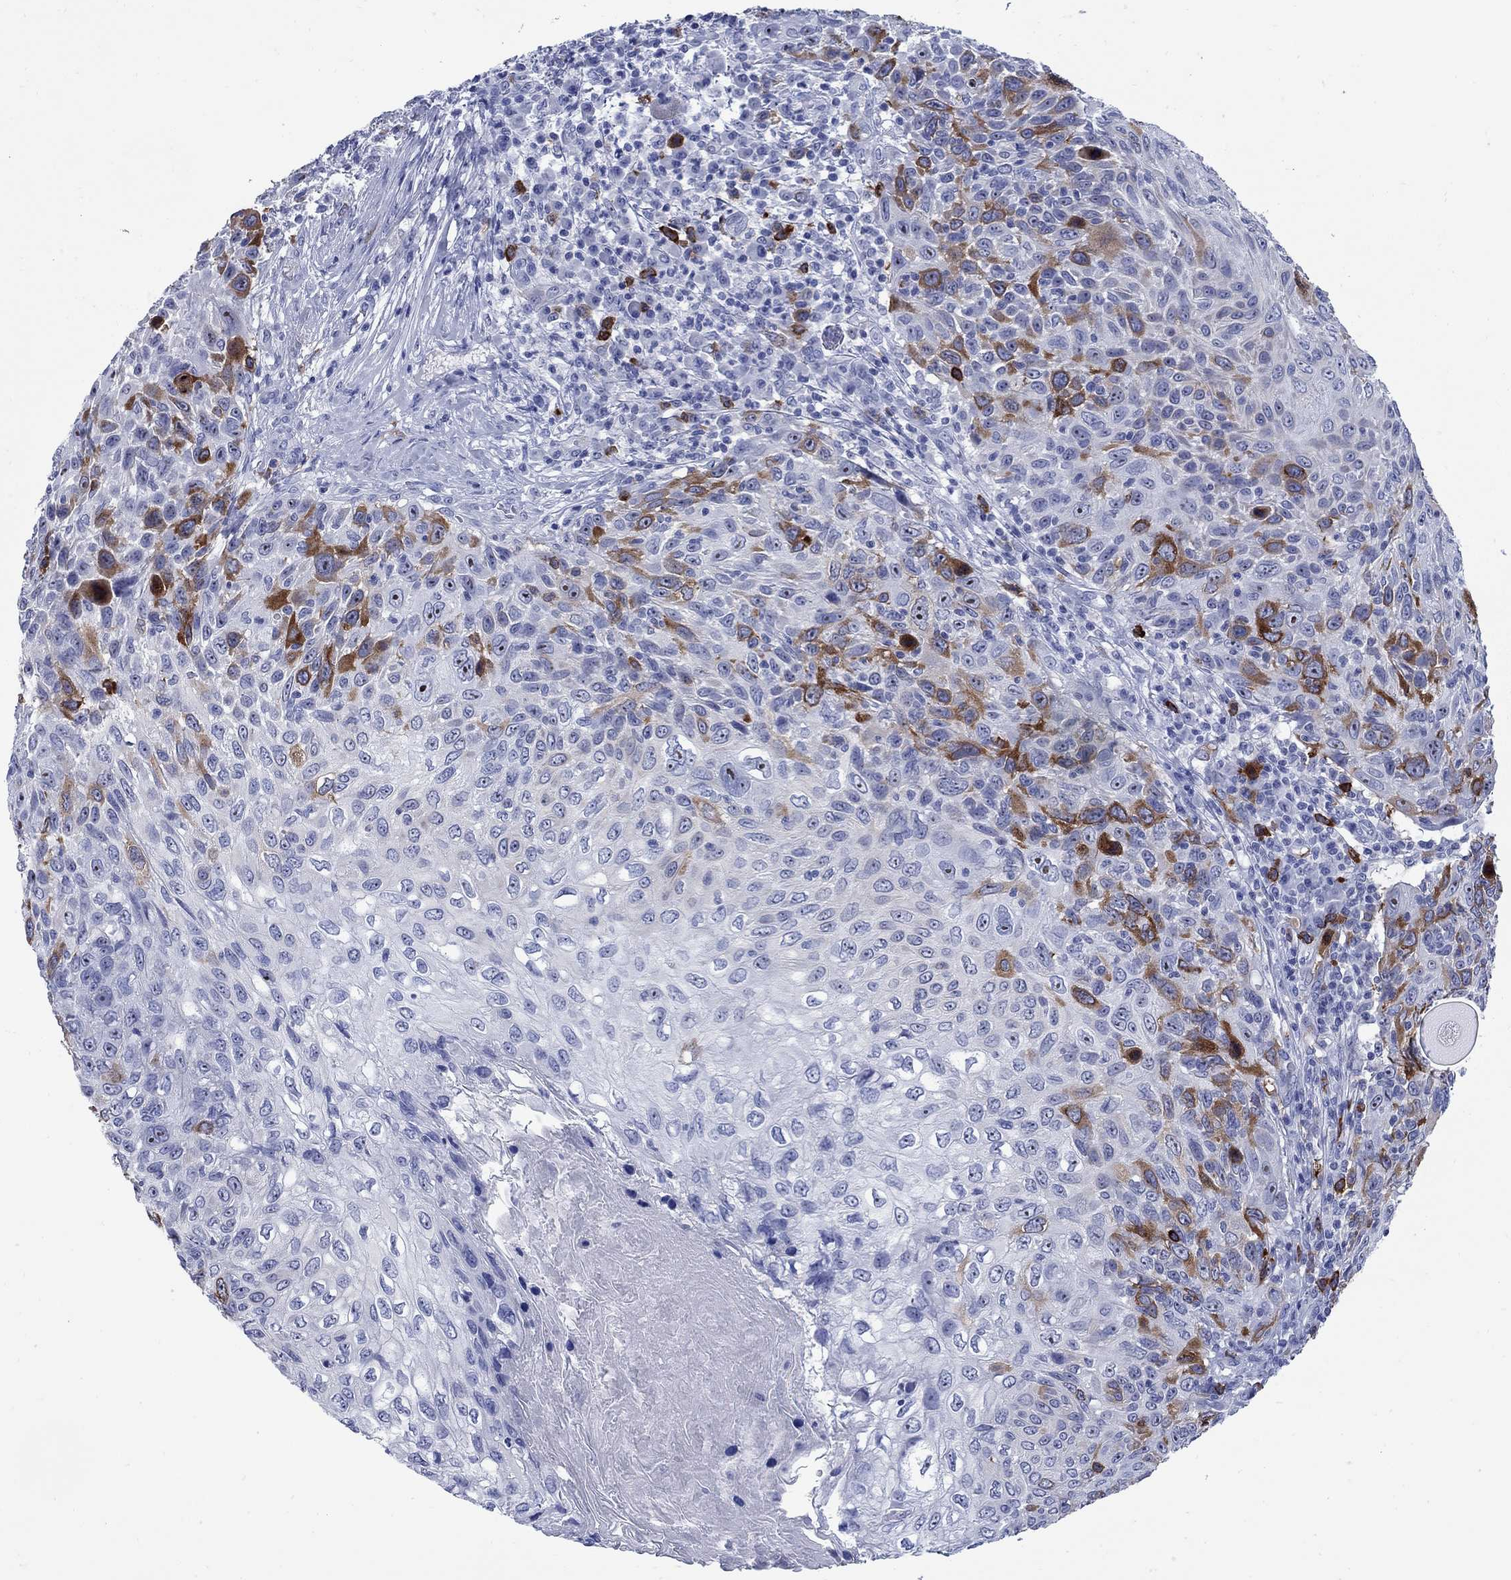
{"staining": {"intensity": "strong", "quantity": "<25%", "location": "cytoplasmic/membranous"}, "tissue": "skin cancer", "cell_type": "Tumor cells", "image_type": "cancer", "snomed": [{"axis": "morphology", "description": "Squamous cell carcinoma, NOS"}, {"axis": "topography", "description": "Skin"}], "caption": "The immunohistochemical stain highlights strong cytoplasmic/membranous positivity in tumor cells of skin cancer tissue.", "gene": "TACC3", "patient": {"sex": "male", "age": 92}}